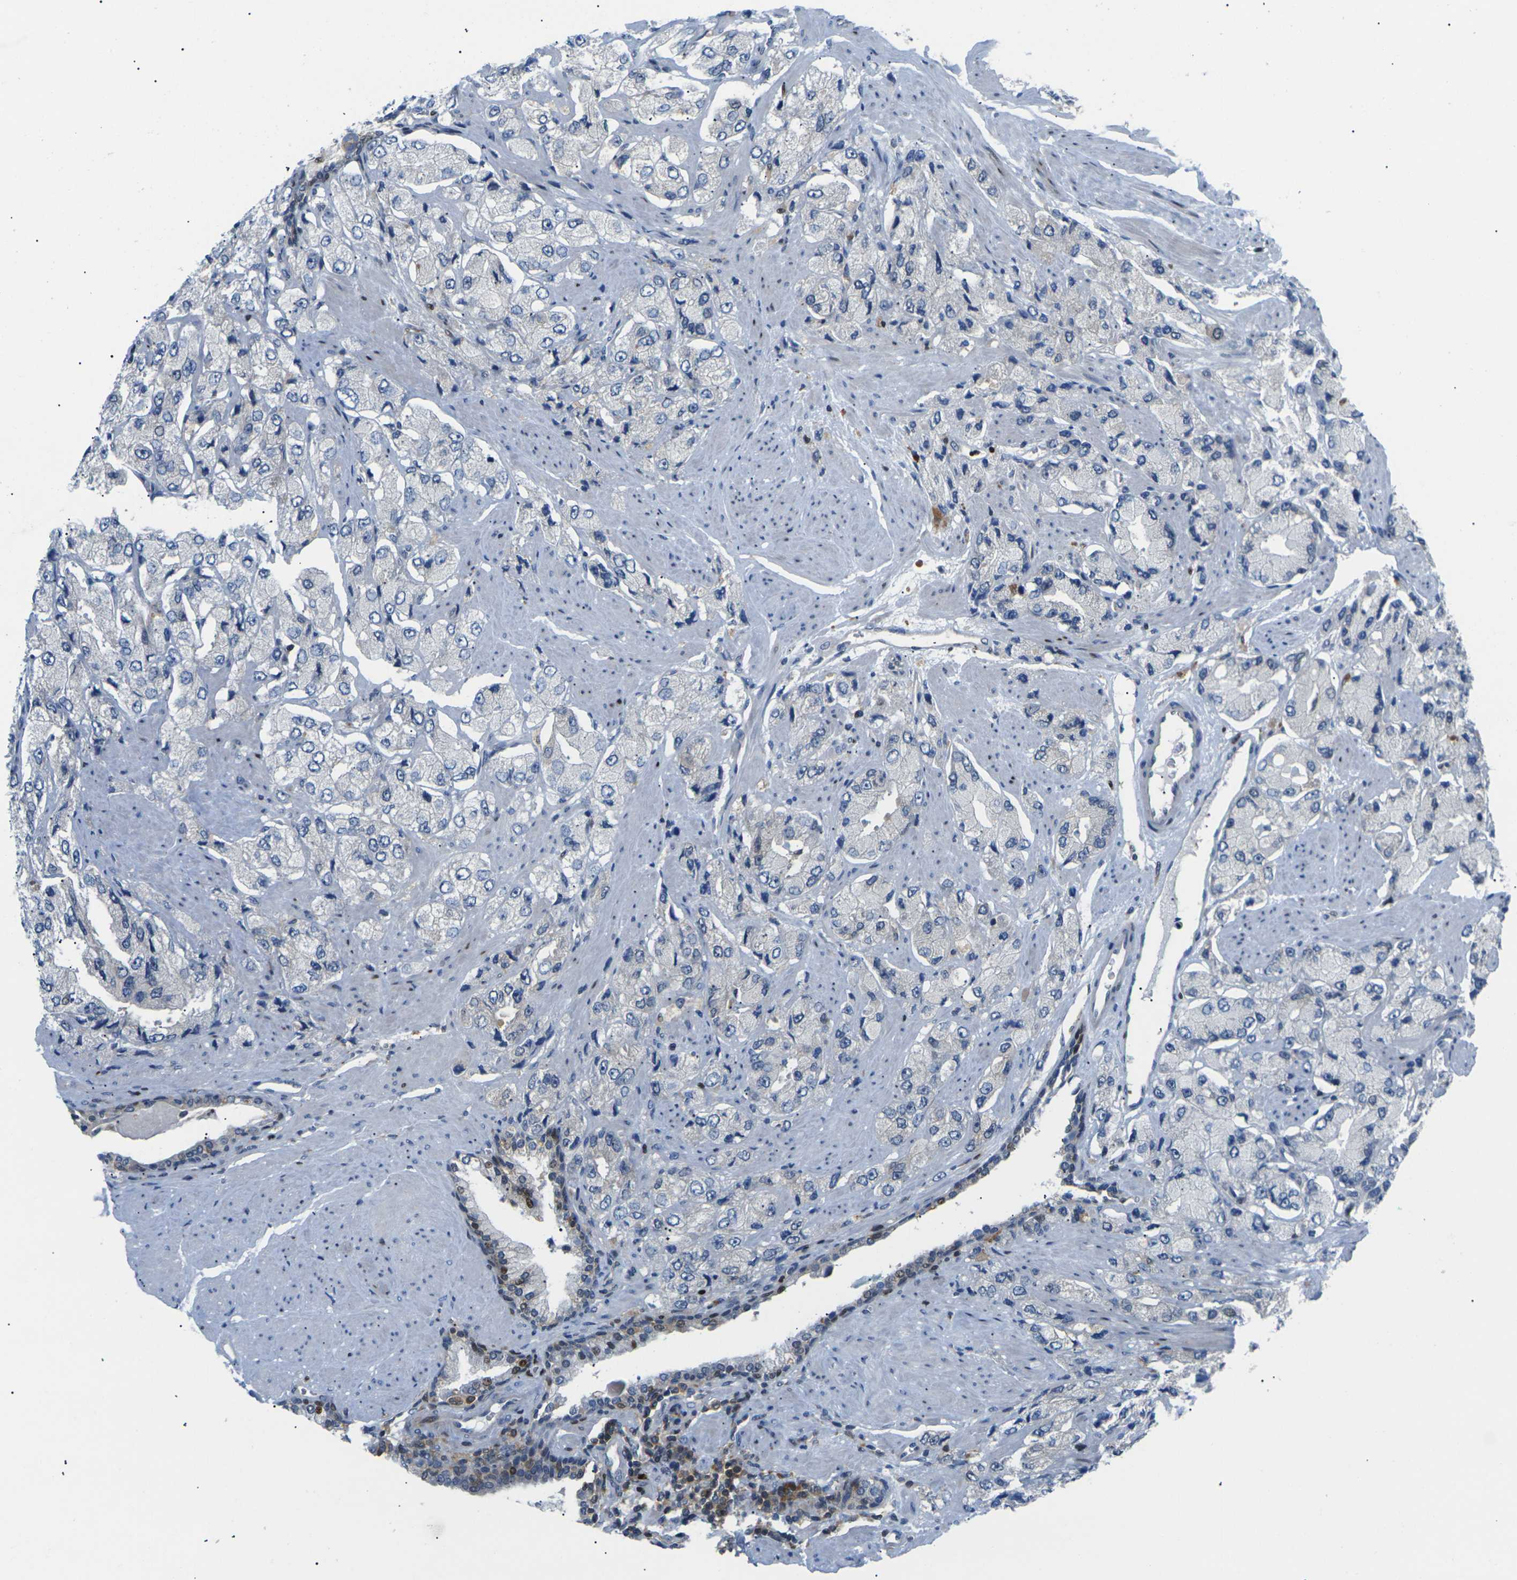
{"staining": {"intensity": "negative", "quantity": "none", "location": "none"}, "tissue": "prostate cancer", "cell_type": "Tumor cells", "image_type": "cancer", "snomed": [{"axis": "morphology", "description": "Adenocarcinoma, High grade"}, {"axis": "topography", "description": "Prostate"}], "caption": "DAB immunohistochemical staining of human high-grade adenocarcinoma (prostate) demonstrates no significant expression in tumor cells.", "gene": "RPS6KA3", "patient": {"sex": "male", "age": 58}}